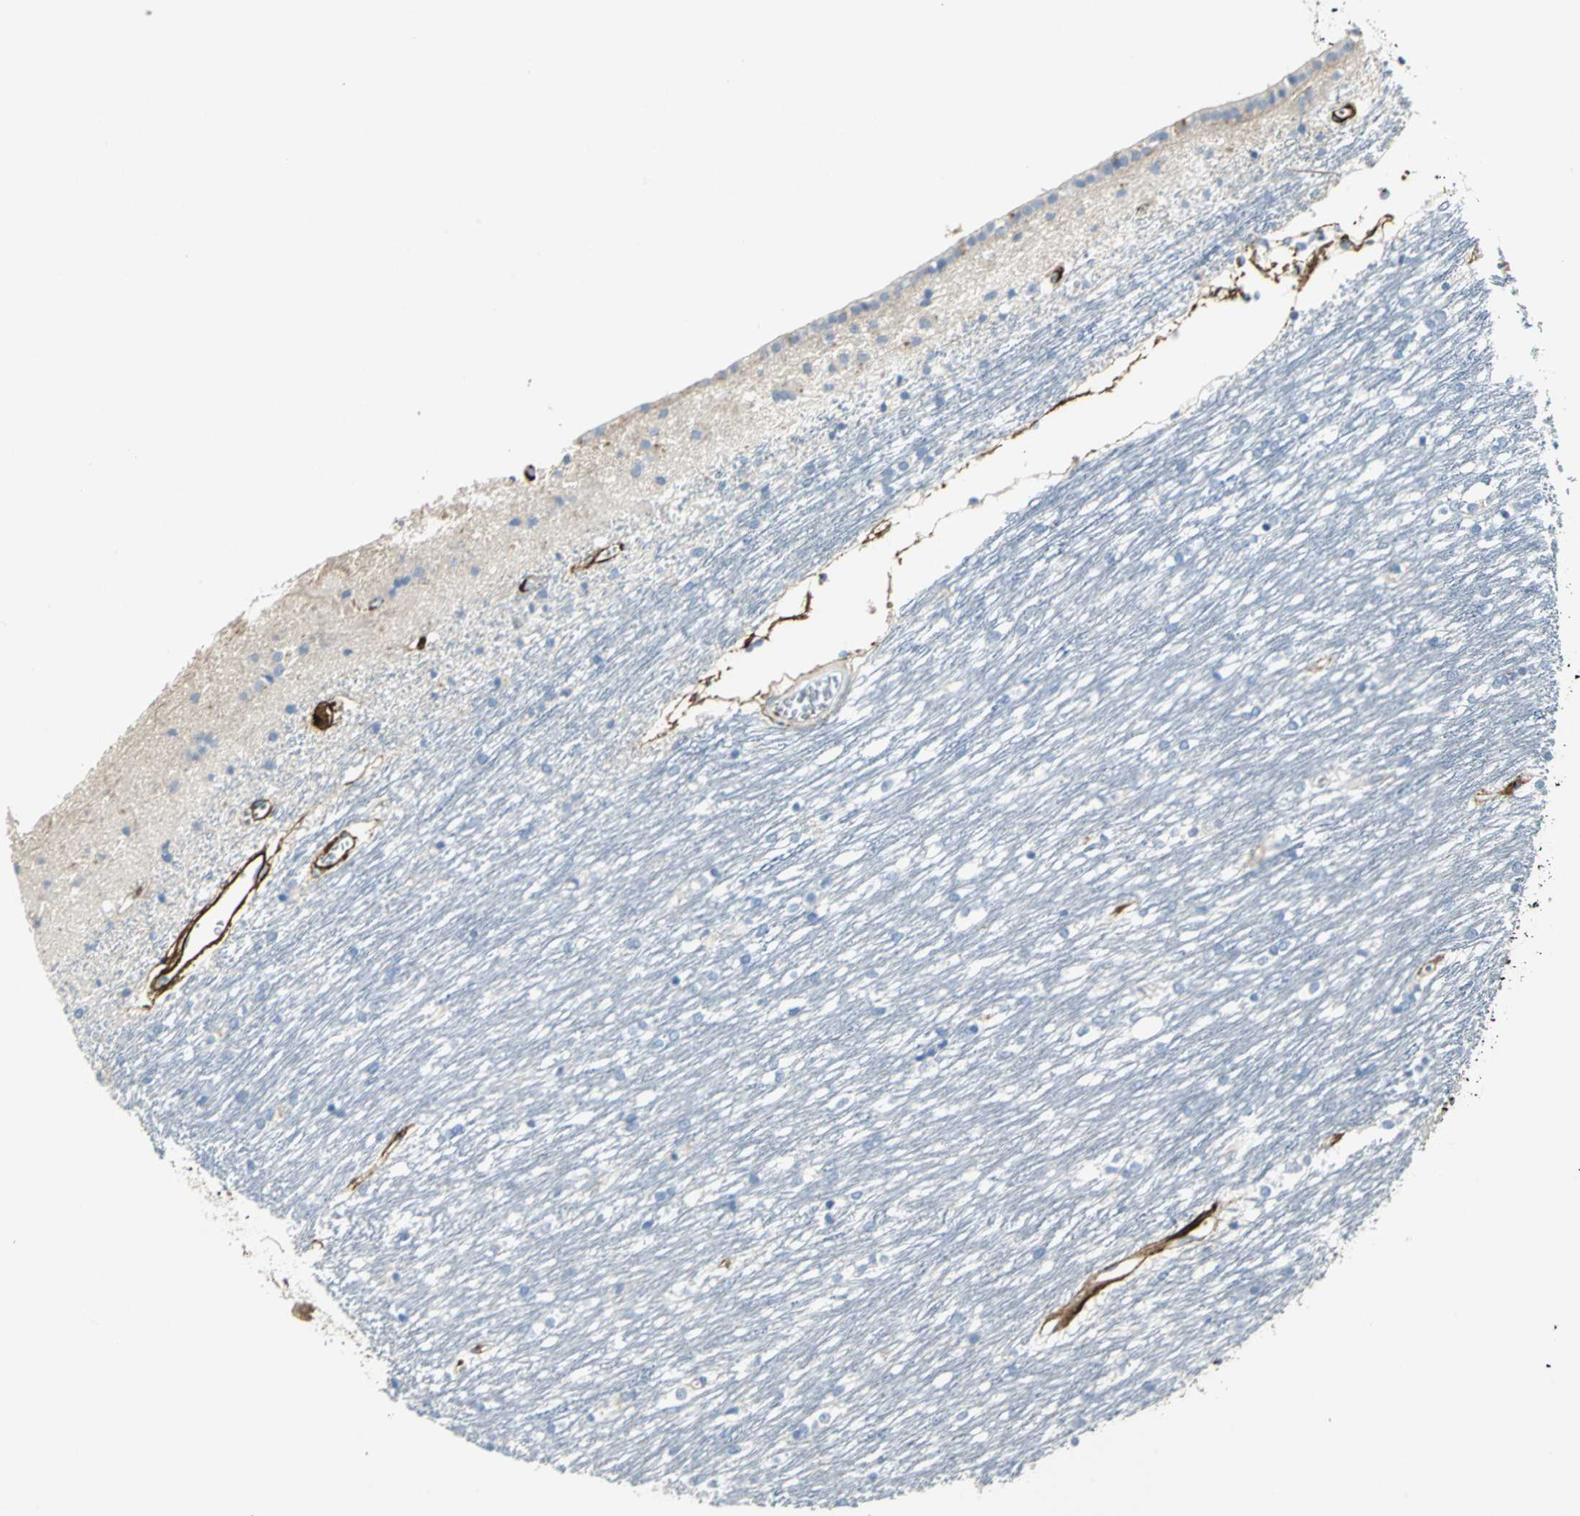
{"staining": {"intensity": "negative", "quantity": "none", "location": "none"}, "tissue": "caudate", "cell_type": "Glial cells", "image_type": "normal", "snomed": [{"axis": "morphology", "description": "Normal tissue, NOS"}, {"axis": "topography", "description": "Lateral ventricle wall"}], "caption": "Human caudate stained for a protein using IHC displays no positivity in glial cells.", "gene": "EFNB3", "patient": {"sex": "female", "age": 19}}